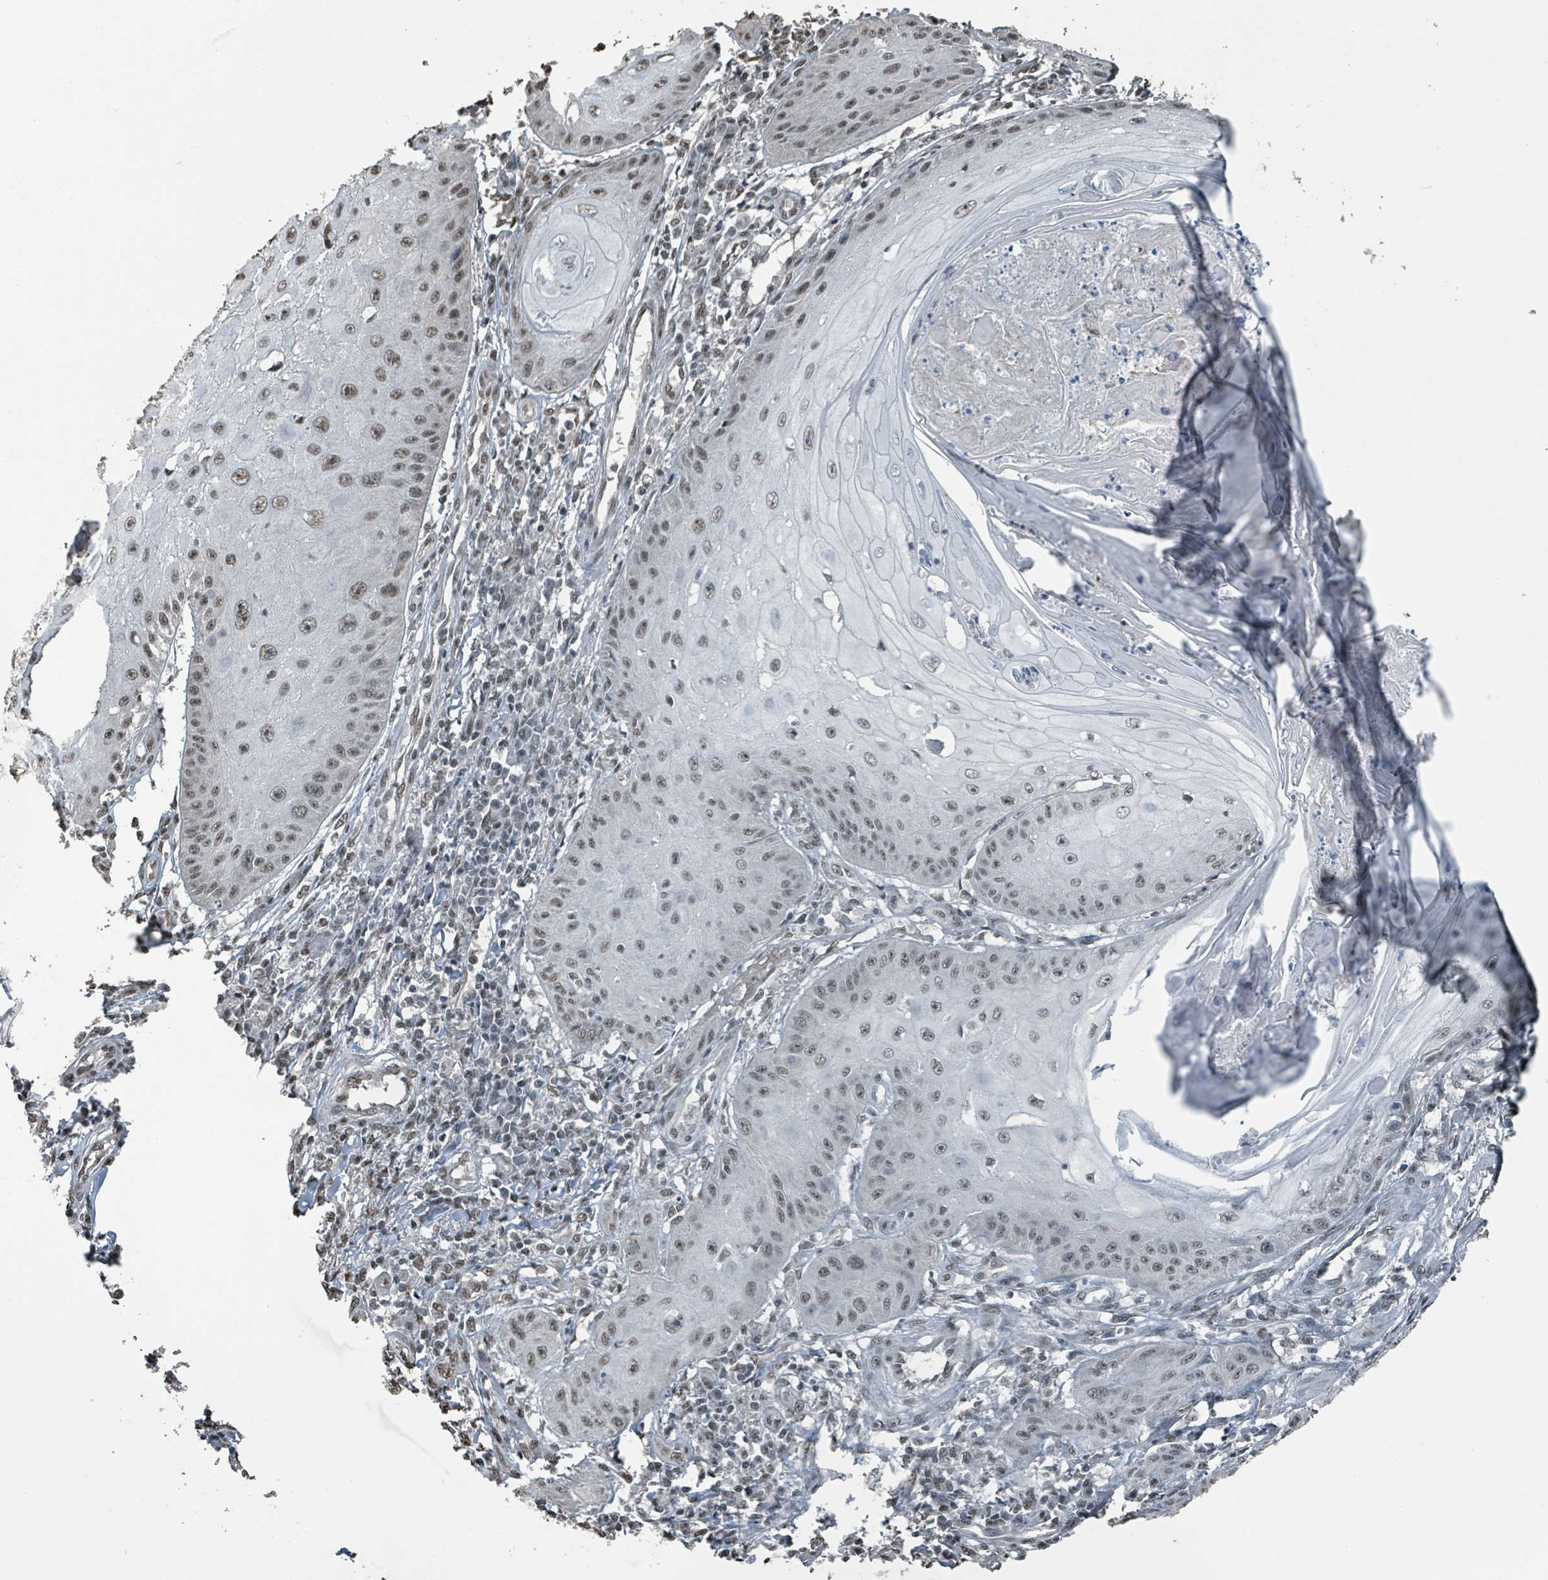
{"staining": {"intensity": "weak", "quantity": ">75%", "location": "nuclear"}, "tissue": "skin cancer", "cell_type": "Tumor cells", "image_type": "cancer", "snomed": [{"axis": "morphology", "description": "Squamous cell carcinoma, NOS"}, {"axis": "topography", "description": "Skin"}], "caption": "Protein staining shows weak nuclear expression in about >75% of tumor cells in skin squamous cell carcinoma. (DAB (3,3'-diaminobenzidine) = brown stain, brightfield microscopy at high magnification).", "gene": "PHIP", "patient": {"sex": "male", "age": 70}}